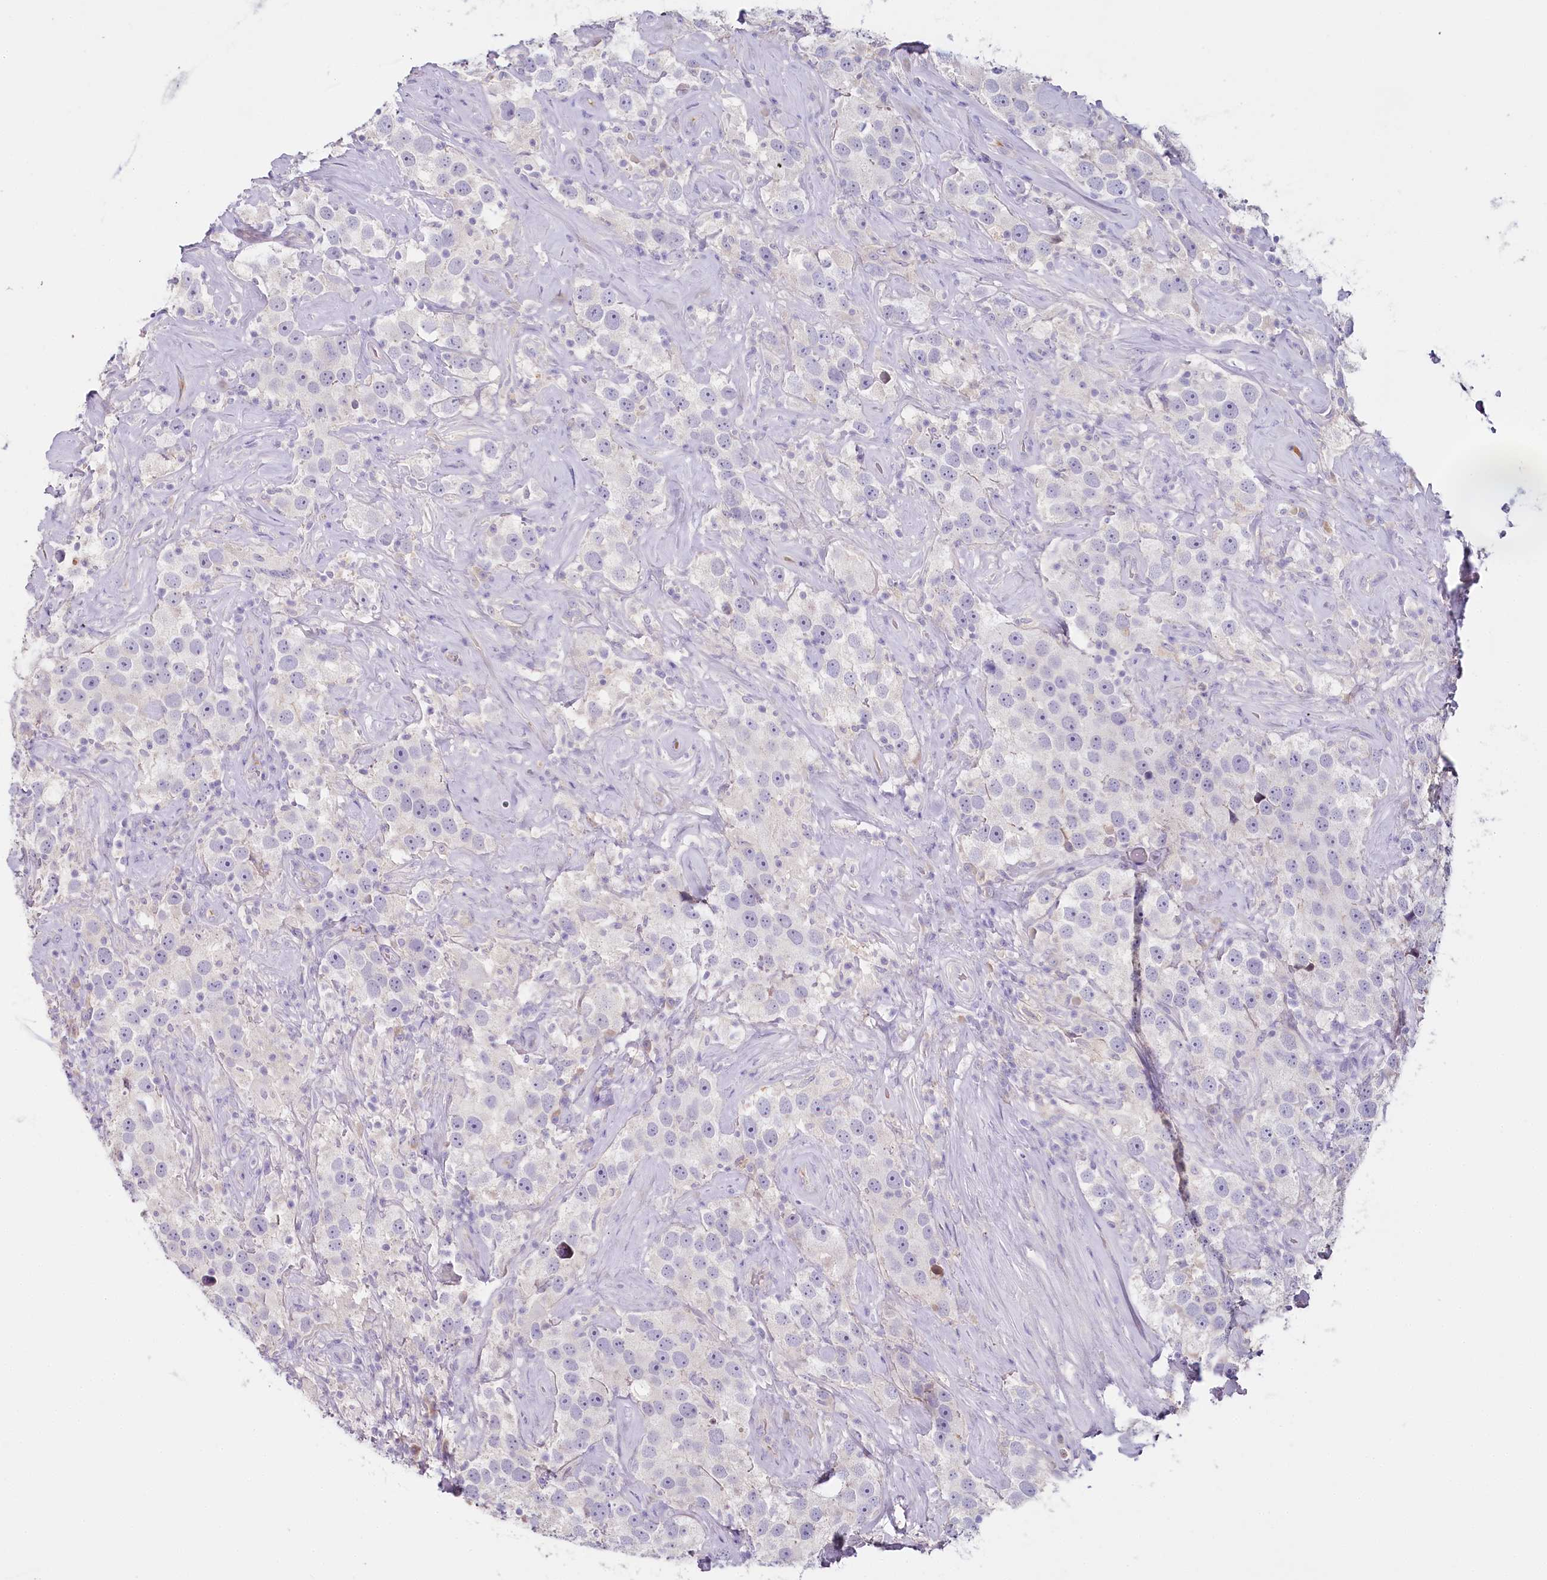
{"staining": {"intensity": "negative", "quantity": "none", "location": "none"}, "tissue": "testis cancer", "cell_type": "Tumor cells", "image_type": "cancer", "snomed": [{"axis": "morphology", "description": "Seminoma, NOS"}, {"axis": "topography", "description": "Testis"}], "caption": "Human testis cancer stained for a protein using immunohistochemistry (IHC) displays no positivity in tumor cells.", "gene": "HPD", "patient": {"sex": "male", "age": 49}}